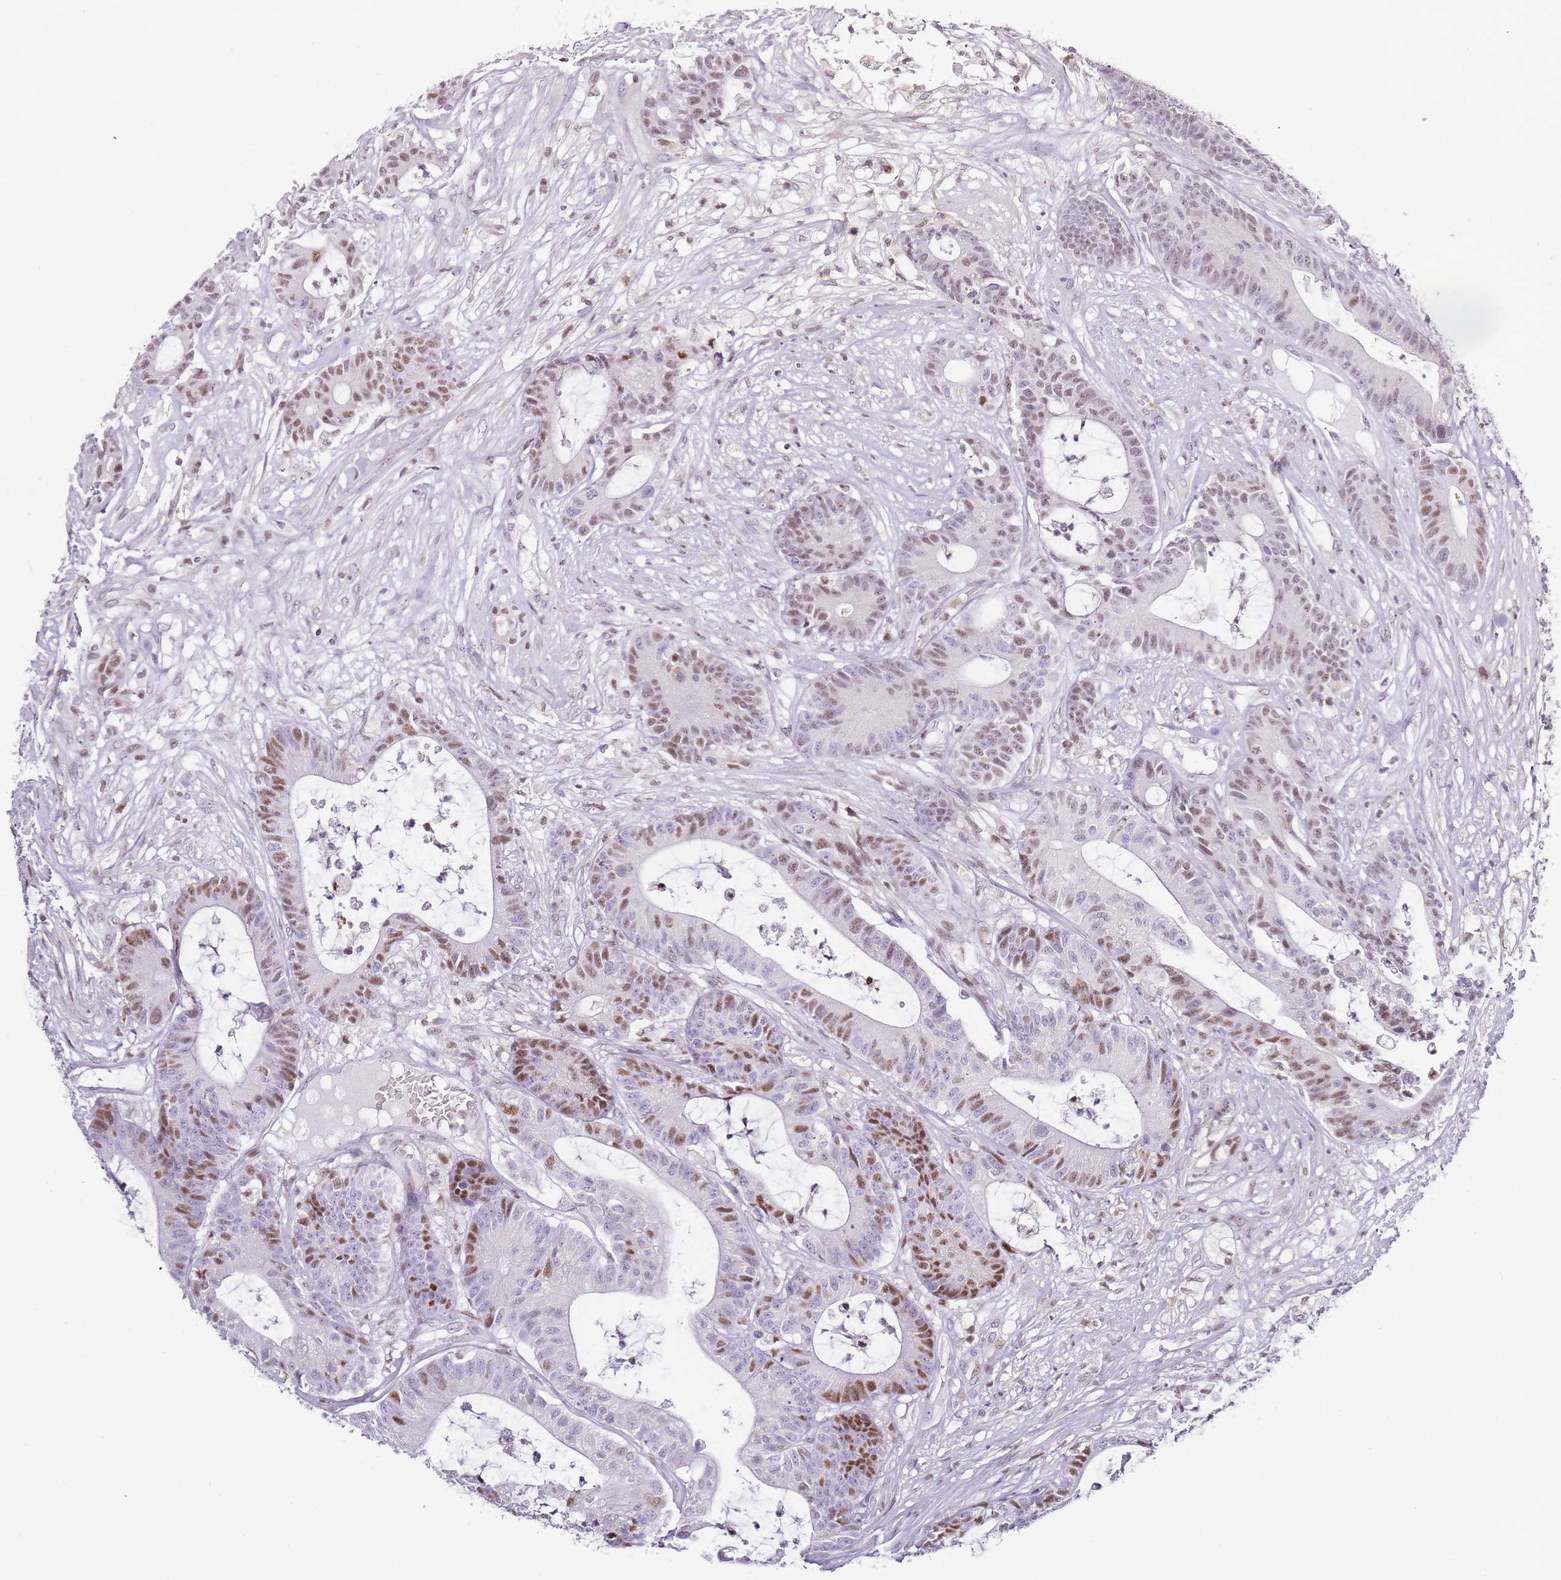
{"staining": {"intensity": "moderate", "quantity": "25%-75%", "location": "nuclear"}, "tissue": "colorectal cancer", "cell_type": "Tumor cells", "image_type": "cancer", "snomed": [{"axis": "morphology", "description": "Adenocarcinoma, NOS"}, {"axis": "topography", "description": "Colon"}], "caption": "Immunohistochemistry (IHC) of colorectal cancer (adenocarcinoma) reveals medium levels of moderate nuclear staining in approximately 25%-75% of tumor cells.", "gene": "JAKMIP1", "patient": {"sex": "female", "age": 84}}